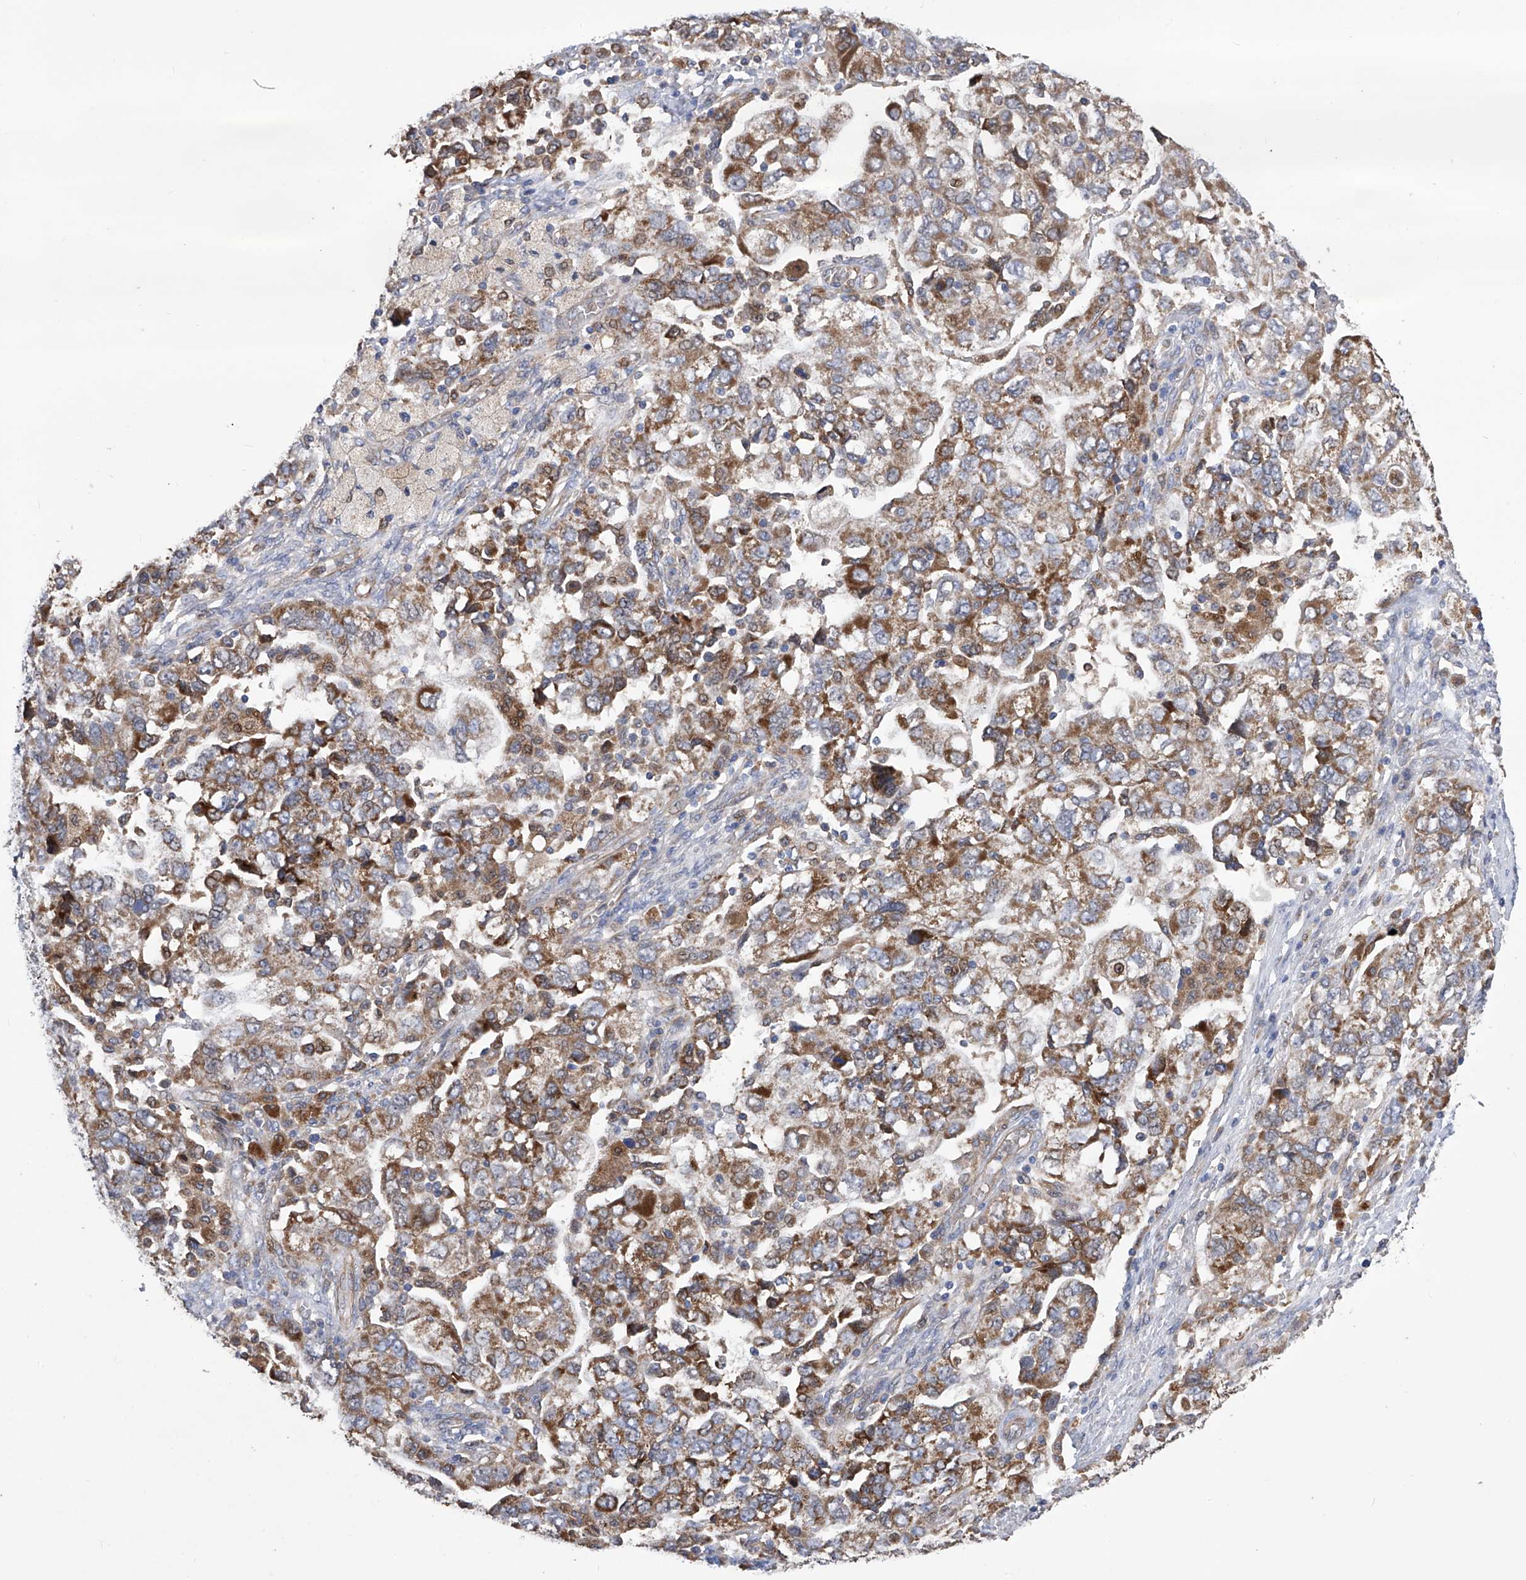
{"staining": {"intensity": "moderate", "quantity": ">75%", "location": "cytoplasmic/membranous"}, "tissue": "ovarian cancer", "cell_type": "Tumor cells", "image_type": "cancer", "snomed": [{"axis": "morphology", "description": "Carcinoma, NOS"}, {"axis": "morphology", "description": "Cystadenocarcinoma, serous, NOS"}, {"axis": "topography", "description": "Ovary"}], "caption": "Brown immunohistochemical staining in ovarian carcinoma exhibits moderate cytoplasmic/membranous expression in about >75% of tumor cells. The protein of interest is stained brown, and the nuclei are stained in blue (DAB (3,3'-diaminobenzidine) IHC with brightfield microscopy, high magnification).", "gene": "SPATA20", "patient": {"sex": "female", "age": 69}}